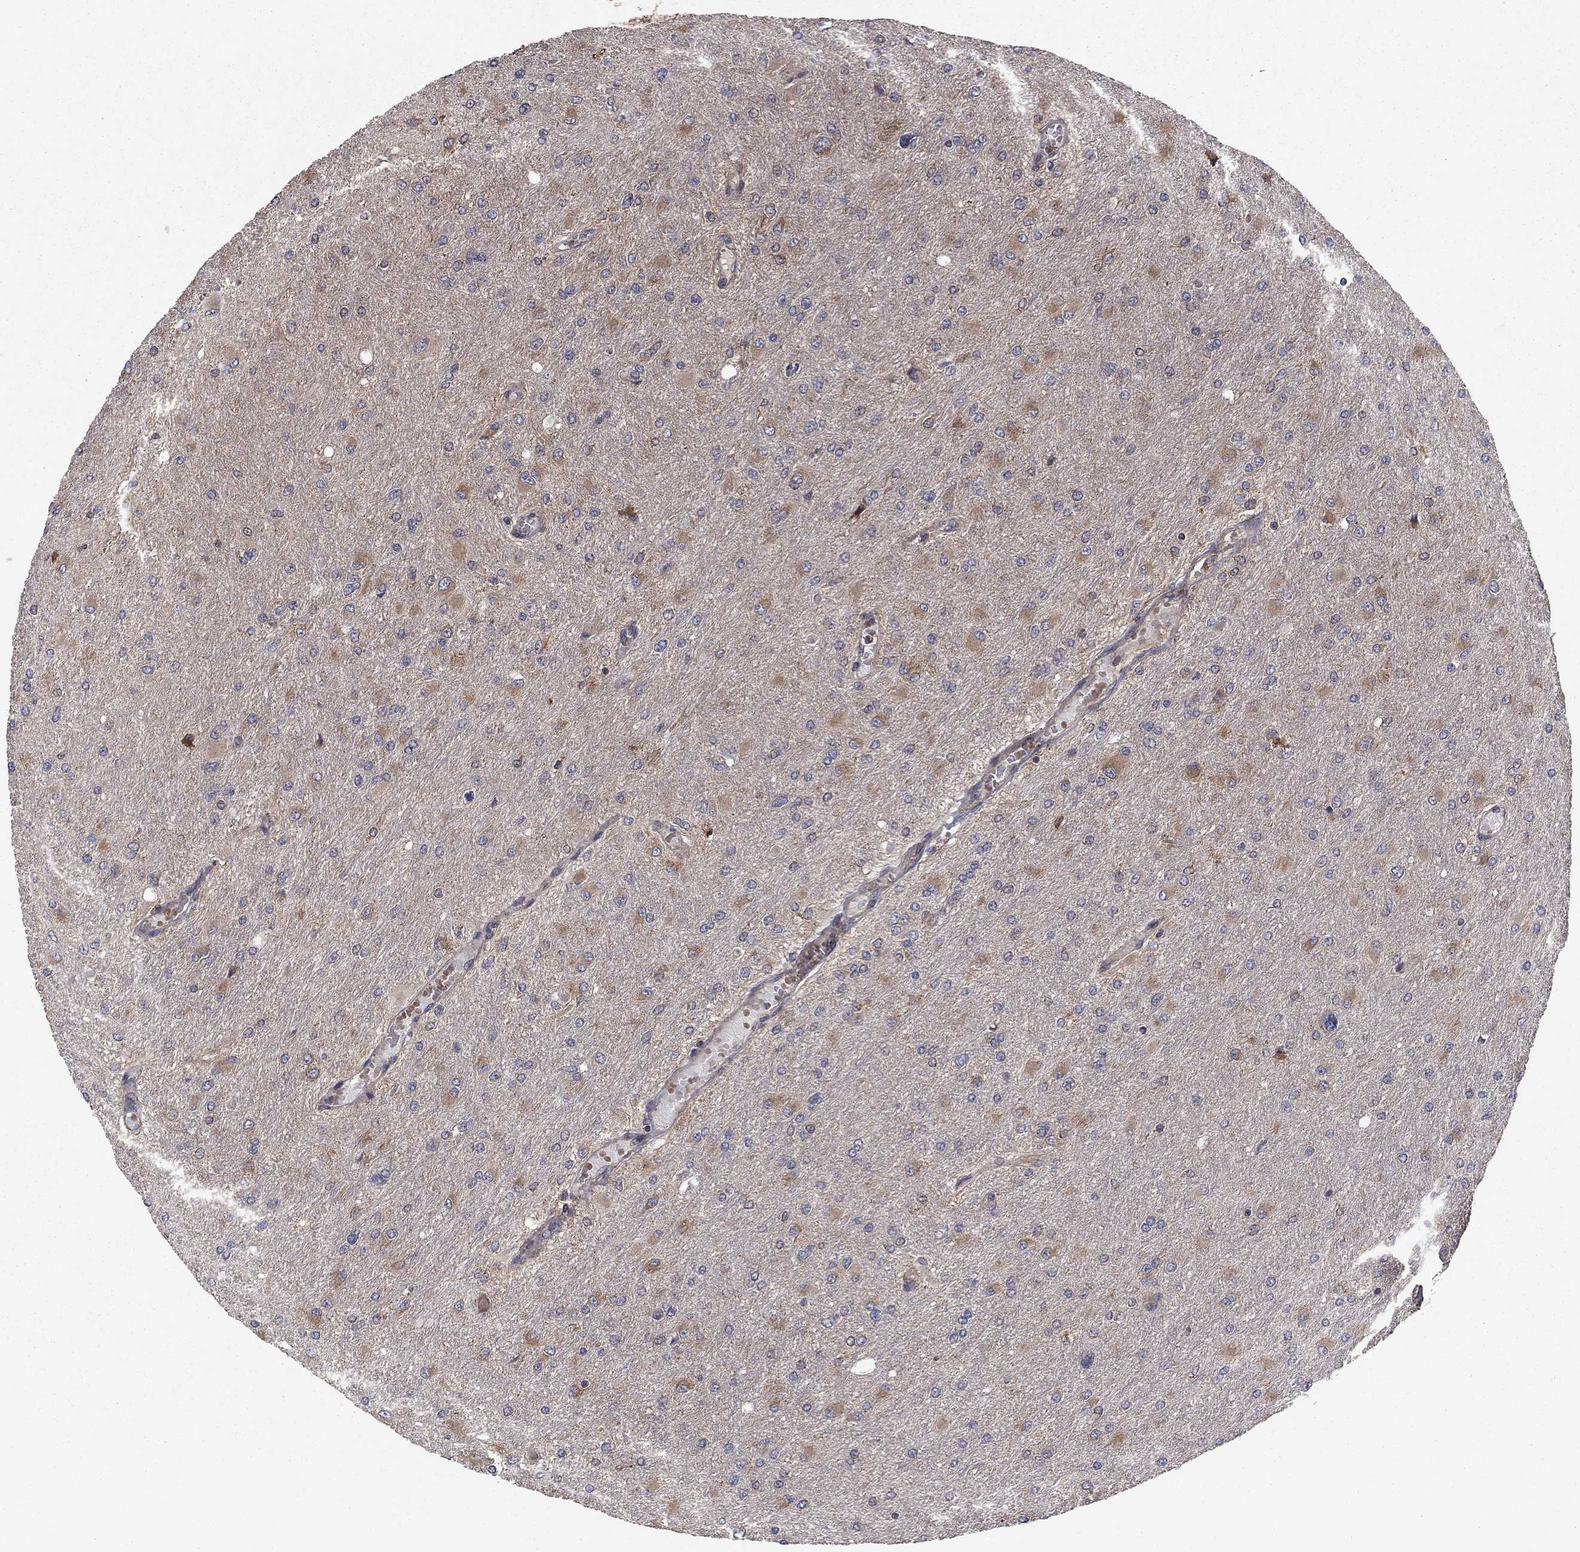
{"staining": {"intensity": "moderate", "quantity": "25%-75%", "location": "cytoplasmic/membranous"}, "tissue": "glioma", "cell_type": "Tumor cells", "image_type": "cancer", "snomed": [{"axis": "morphology", "description": "Glioma, malignant, High grade"}, {"axis": "topography", "description": "Cerebral cortex"}], "caption": "Glioma stained with a protein marker shows moderate staining in tumor cells.", "gene": "BABAM2", "patient": {"sex": "female", "age": 36}}